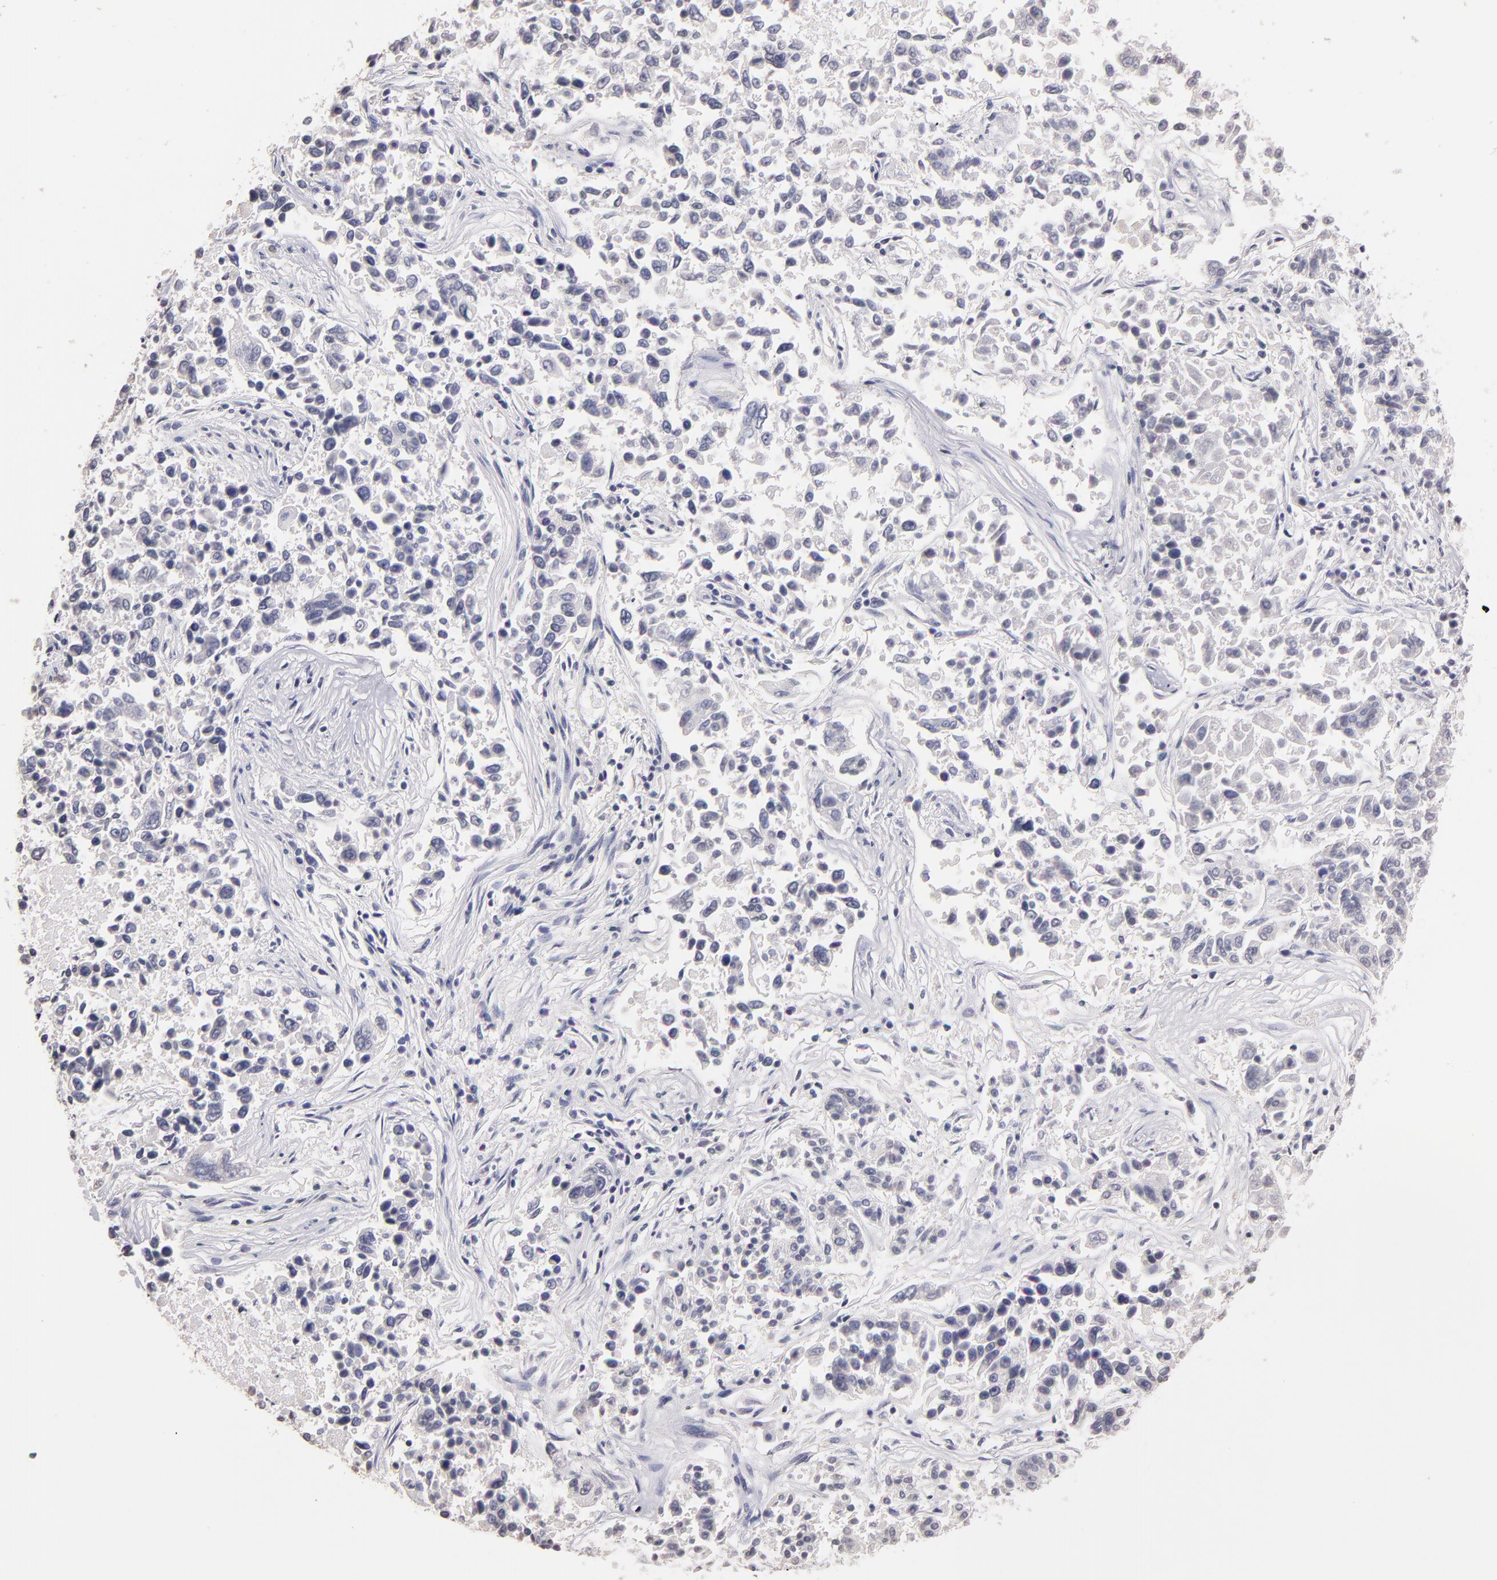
{"staining": {"intensity": "negative", "quantity": "none", "location": "none"}, "tissue": "lung cancer", "cell_type": "Tumor cells", "image_type": "cancer", "snomed": [{"axis": "morphology", "description": "Adenocarcinoma, NOS"}, {"axis": "topography", "description": "Lung"}], "caption": "Tumor cells are negative for protein expression in human lung adenocarcinoma.", "gene": "SOX10", "patient": {"sex": "male", "age": 84}}